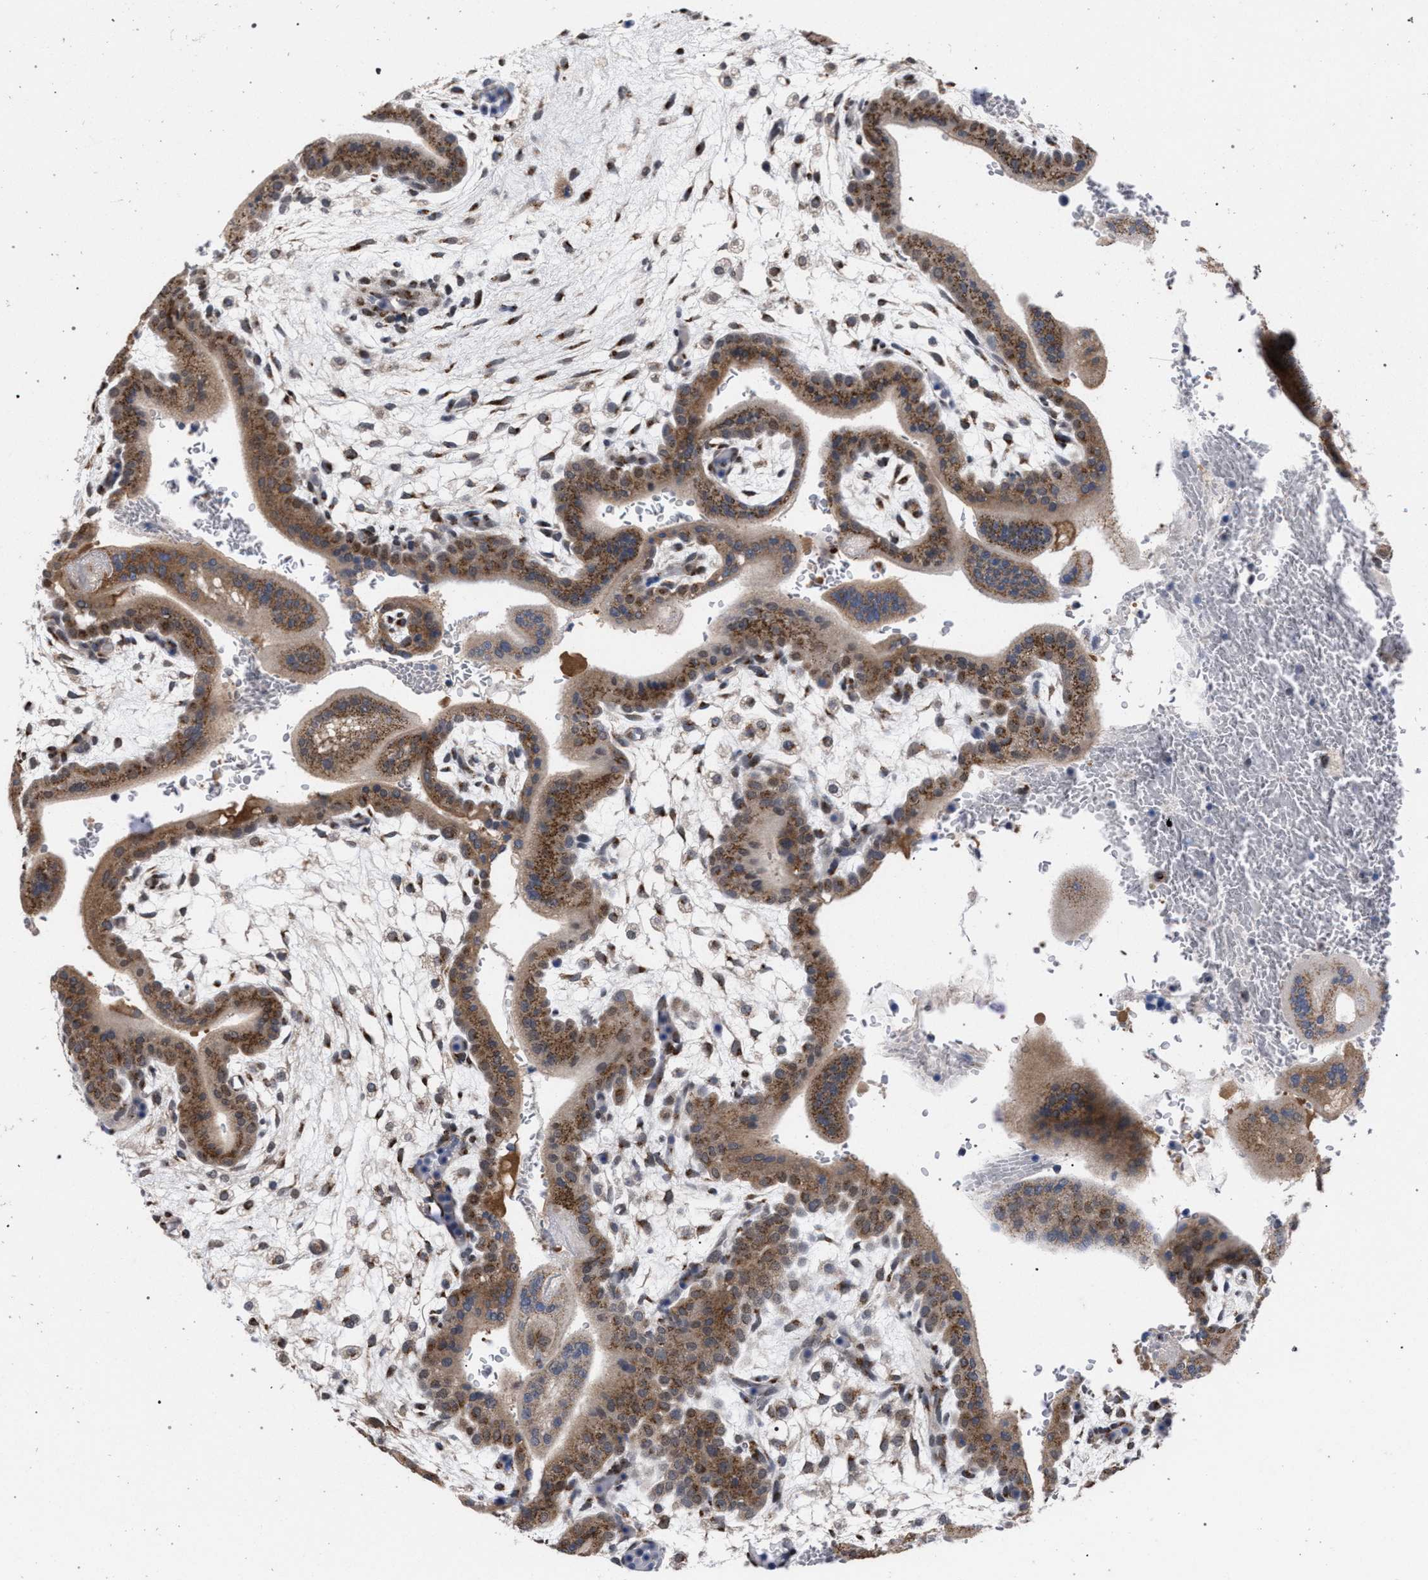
{"staining": {"intensity": "moderate", "quantity": ">75%", "location": "cytoplasmic/membranous"}, "tissue": "placenta", "cell_type": "Decidual cells", "image_type": "normal", "snomed": [{"axis": "morphology", "description": "Normal tissue, NOS"}, {"axis": "topography", "description": "Placenta"}], "caption": "A medium amount of moderate cytoplasmic/membranous expression is appreciated in approximately >75% of decidual cells in unremarkable placenta. Using DAB (brown) and hematoxylin (blue) stains, captured at high magnification using brightfield microscopy.", "gene": "GOLGA2", "patient": {"sex": "female", "age": 35}}